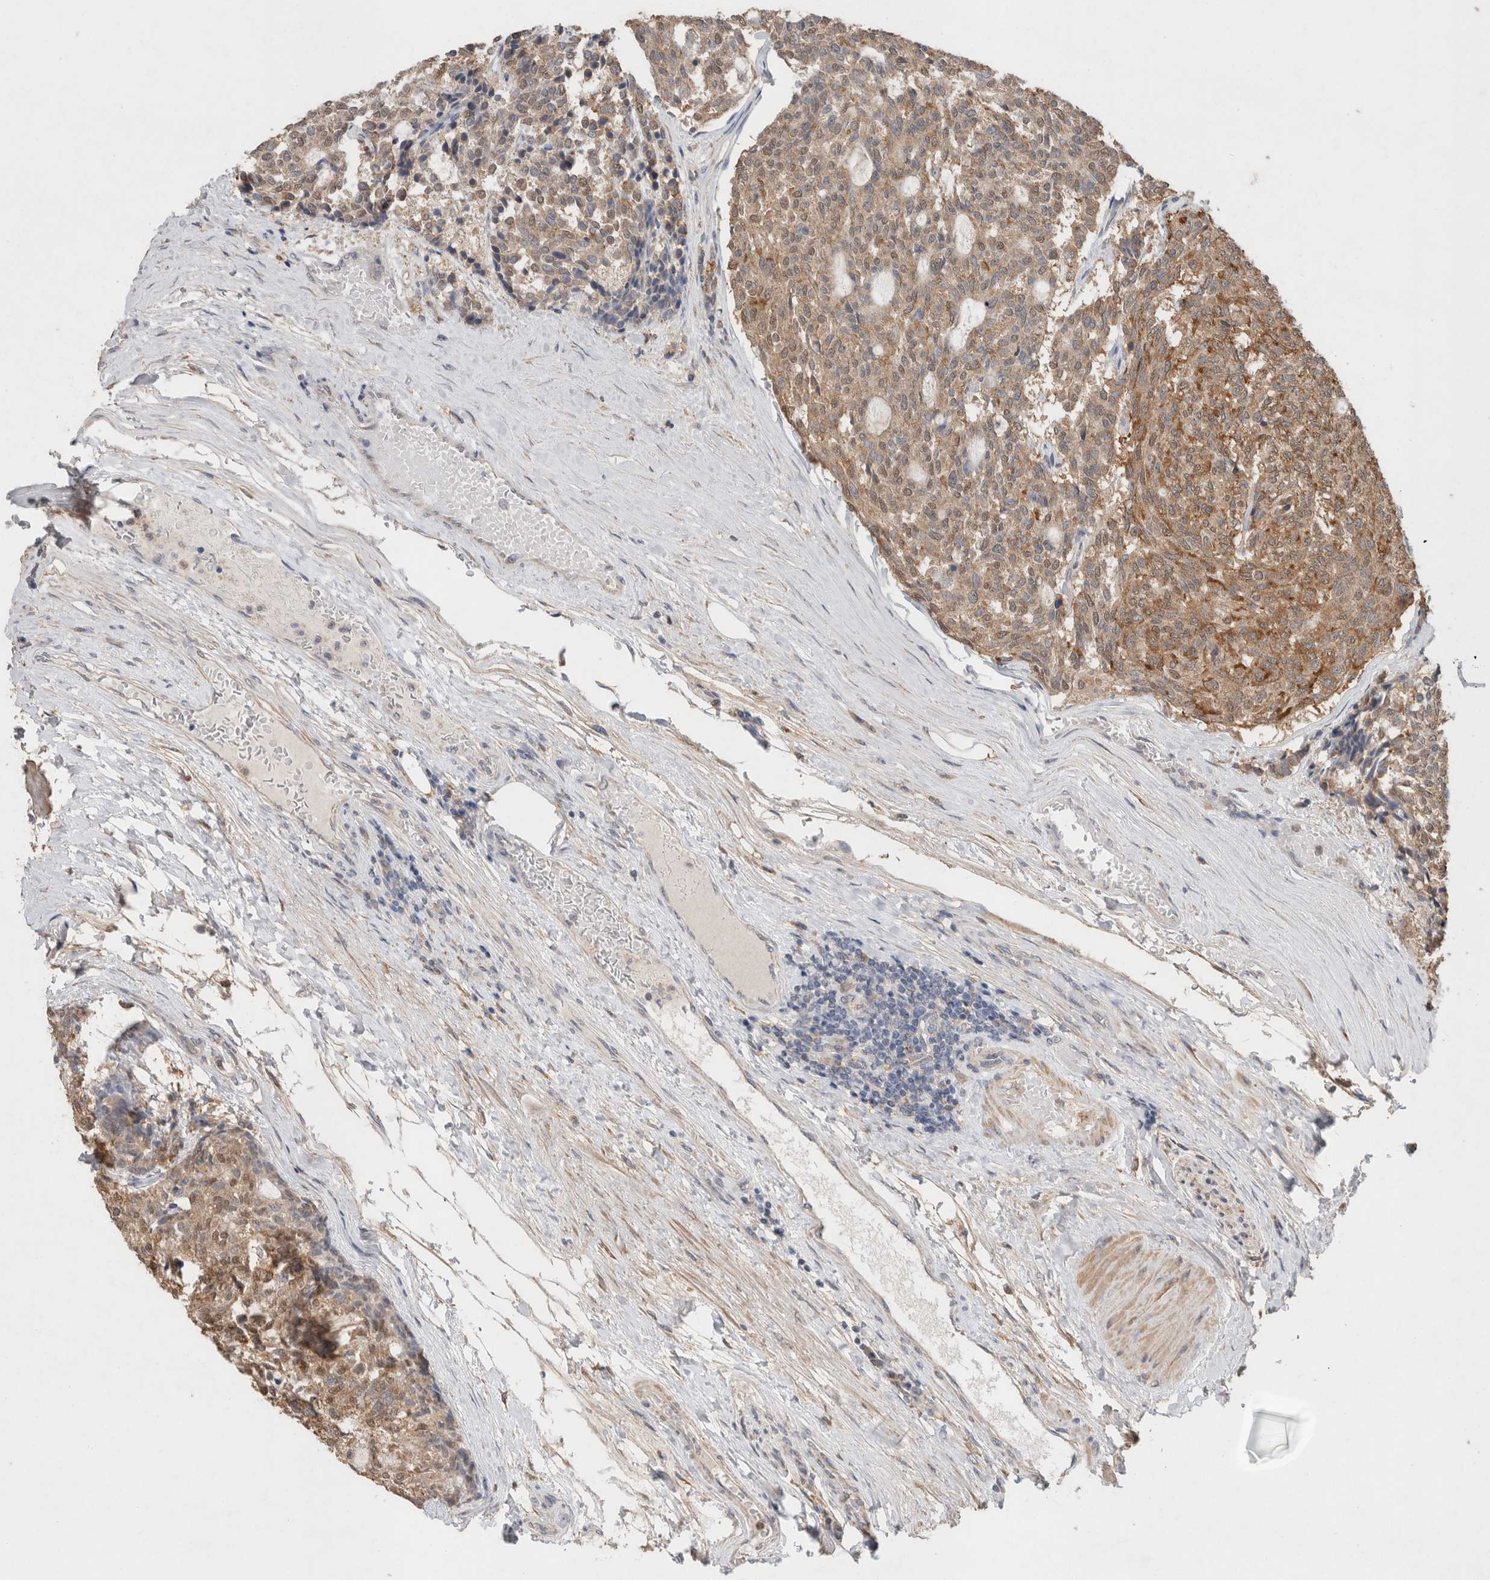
{"staining": {"intensity": "moderate", "quantity": ">75%", "location": "cytoplasmic/membranous,nuclear"}, "tissue": "carcinoid", "cell_type": "Tumor cells", "image_type": "cancer", "snomed": [{"axis": "morphology", "description": "Carcinoid, malignant, NOS"}, {"axis": "topography", "description": "Pancreas"}], "caption": "The photomicrograph displays staining of carcinoid (malignant), revealing moderate cytoplasmic/membranous and nuclear protein positivity (brown color) within tumor cells.", "gene": "RAB14", "patient": {"sex": "female", "age": 54}}